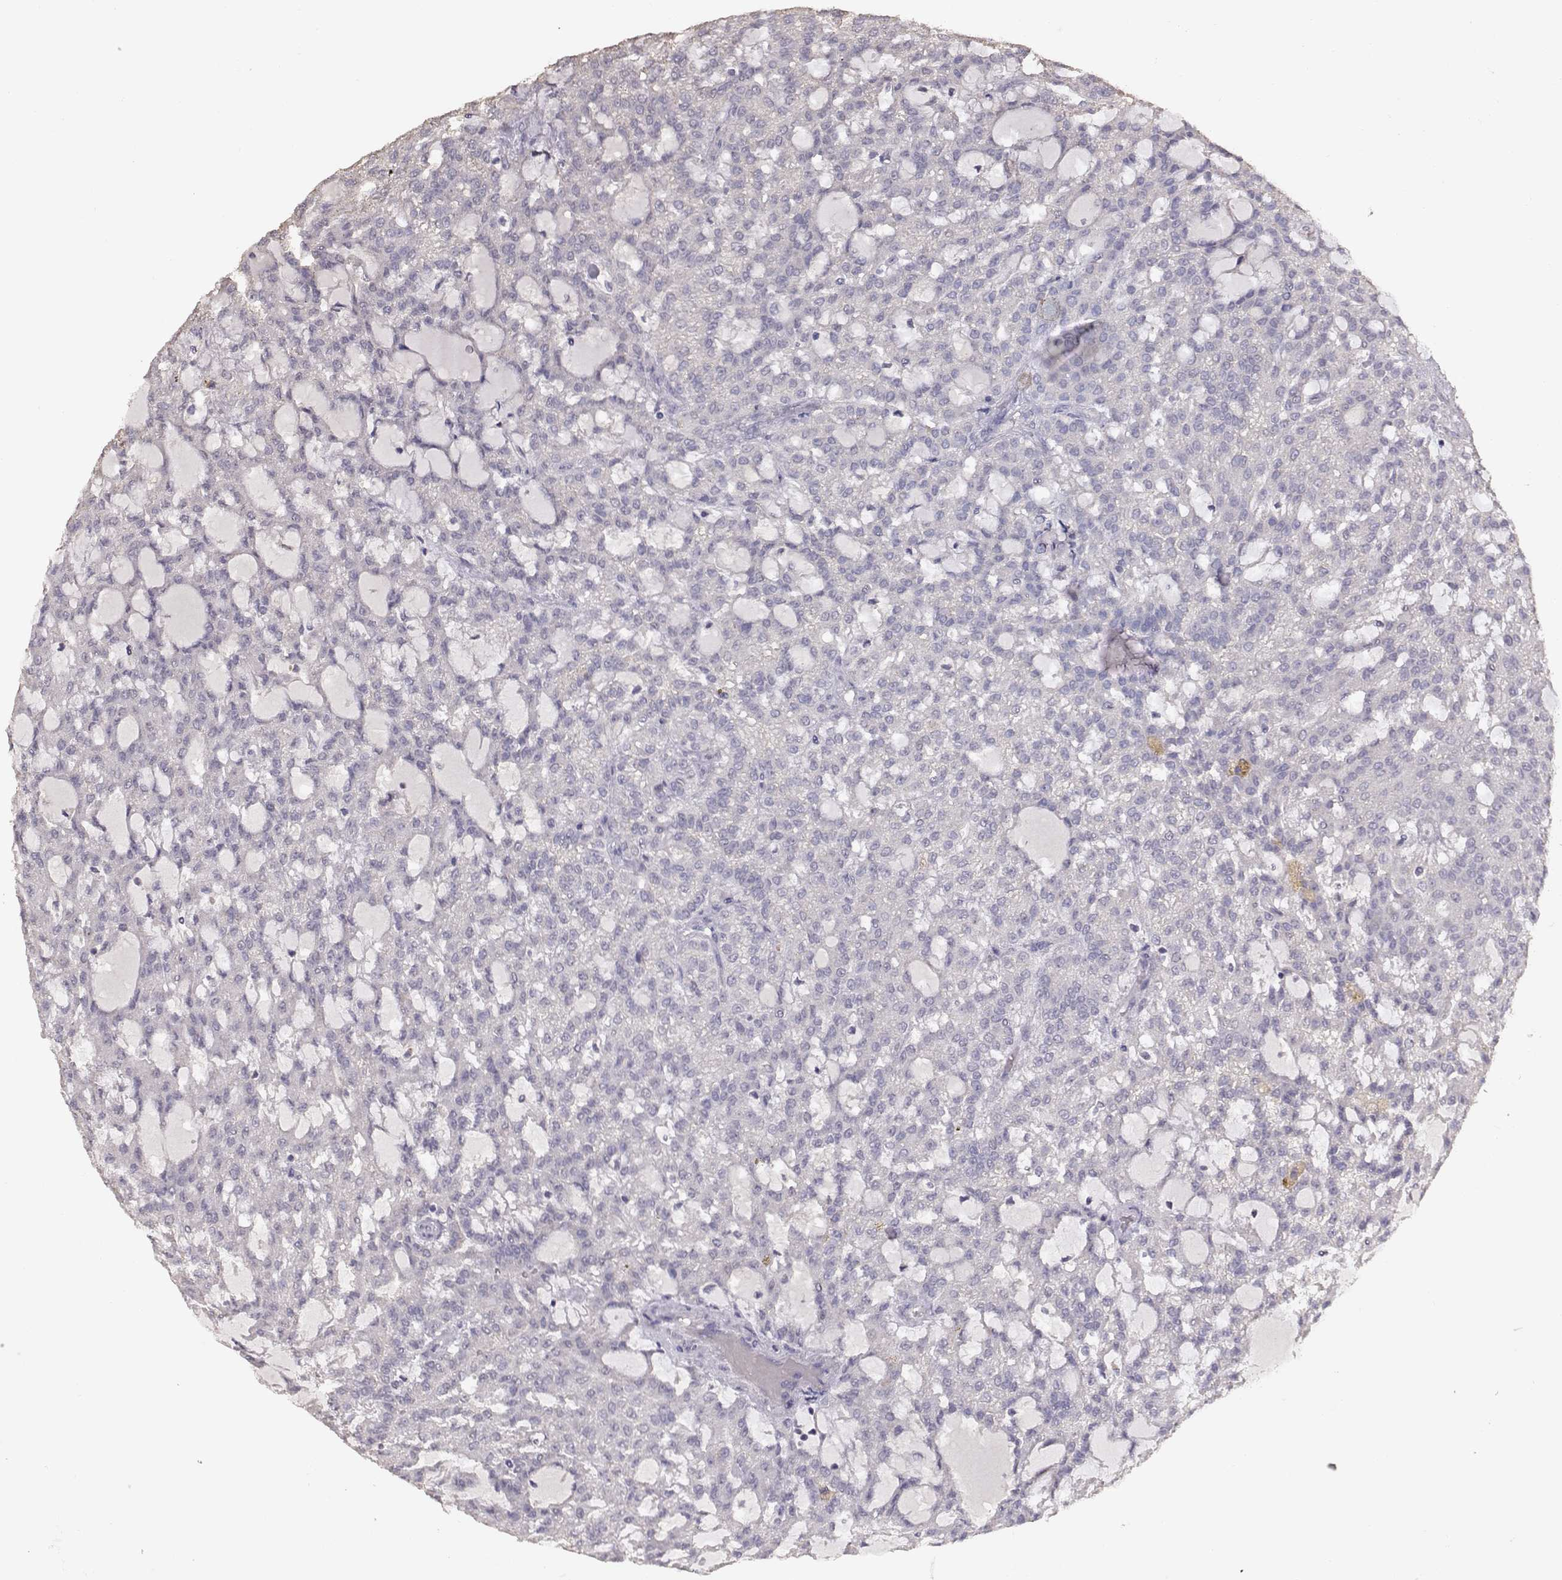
{"staining": {"intensity": "negative", "quantity": "none", "location": "none"}, "tissue": "renal cancer", "cell_type": "Tumor cells", "image_type": "cancer", "snomed": [{"axis": "morphology", "description": "Adenocarcinoma, NOS"}, {"axis": "topography", "description": "Kidney"}], "caption": "This image is of renal adenocarcinoma stained with immunohistochemistry (IHC) to label a protein in brown with the nuclei are counter-stained blue. There is no positivity in tumor cells.", "gene": "PMCH", "patient": {"sex": "male", "age": 63}}